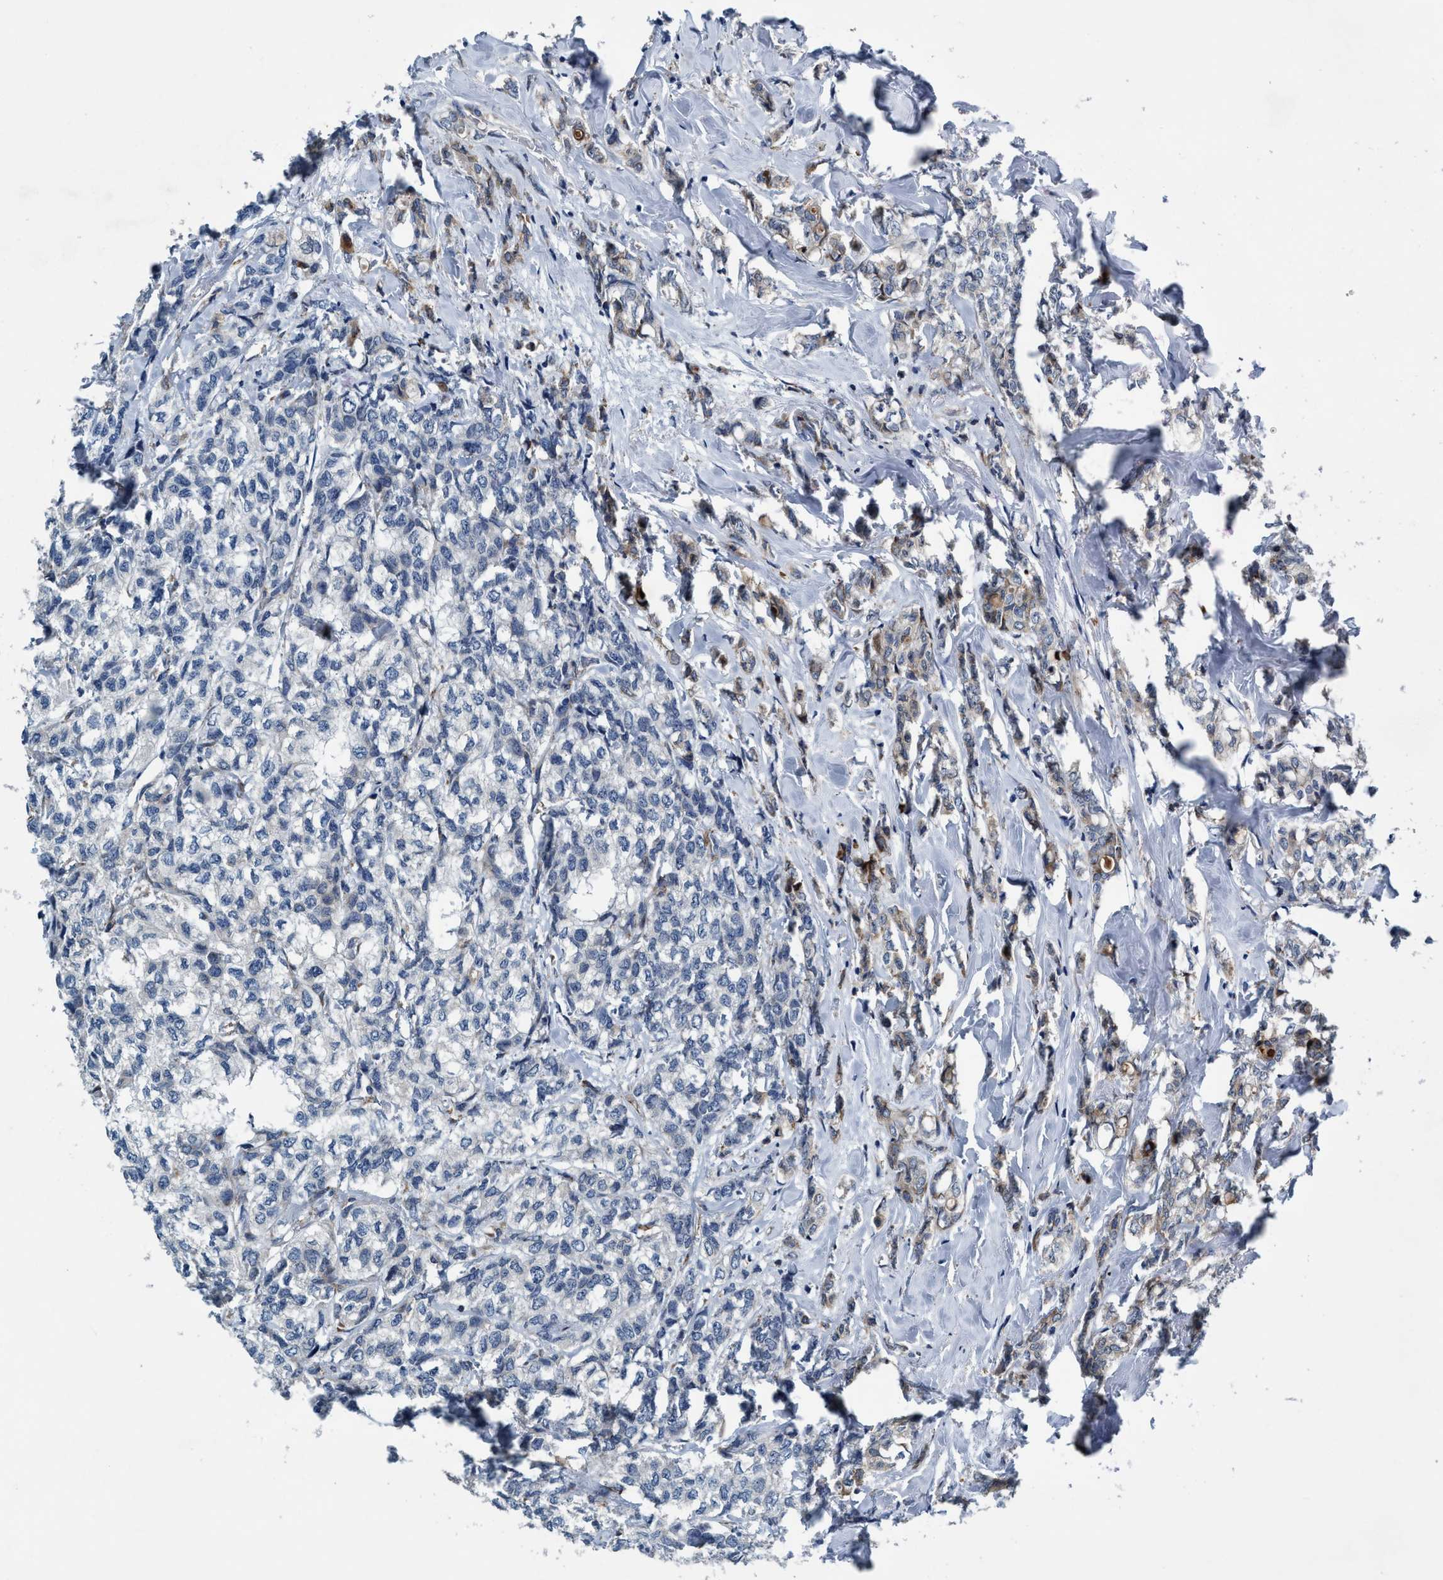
{"staining": {"intensity": "weak", "quantity": "<25%", "location": "cytoplasmic/membranous"}, "tissue": "breast cancer", "cell_type": "Tumor cells", "image_type": "cancer", "snomed": [{"axis": "morphology", "description": "Lobular carcinoma"}, {"axis": "topography", "description": "Breast"}], "caption": "Histopathology image shows no protein positivity in tumor cells of breast cancer (lobular carcinoma) tissue. (DAB IHC, high magnification).", "gene": "ARMC9", "patient": {"sex": "female", "age": 60}}